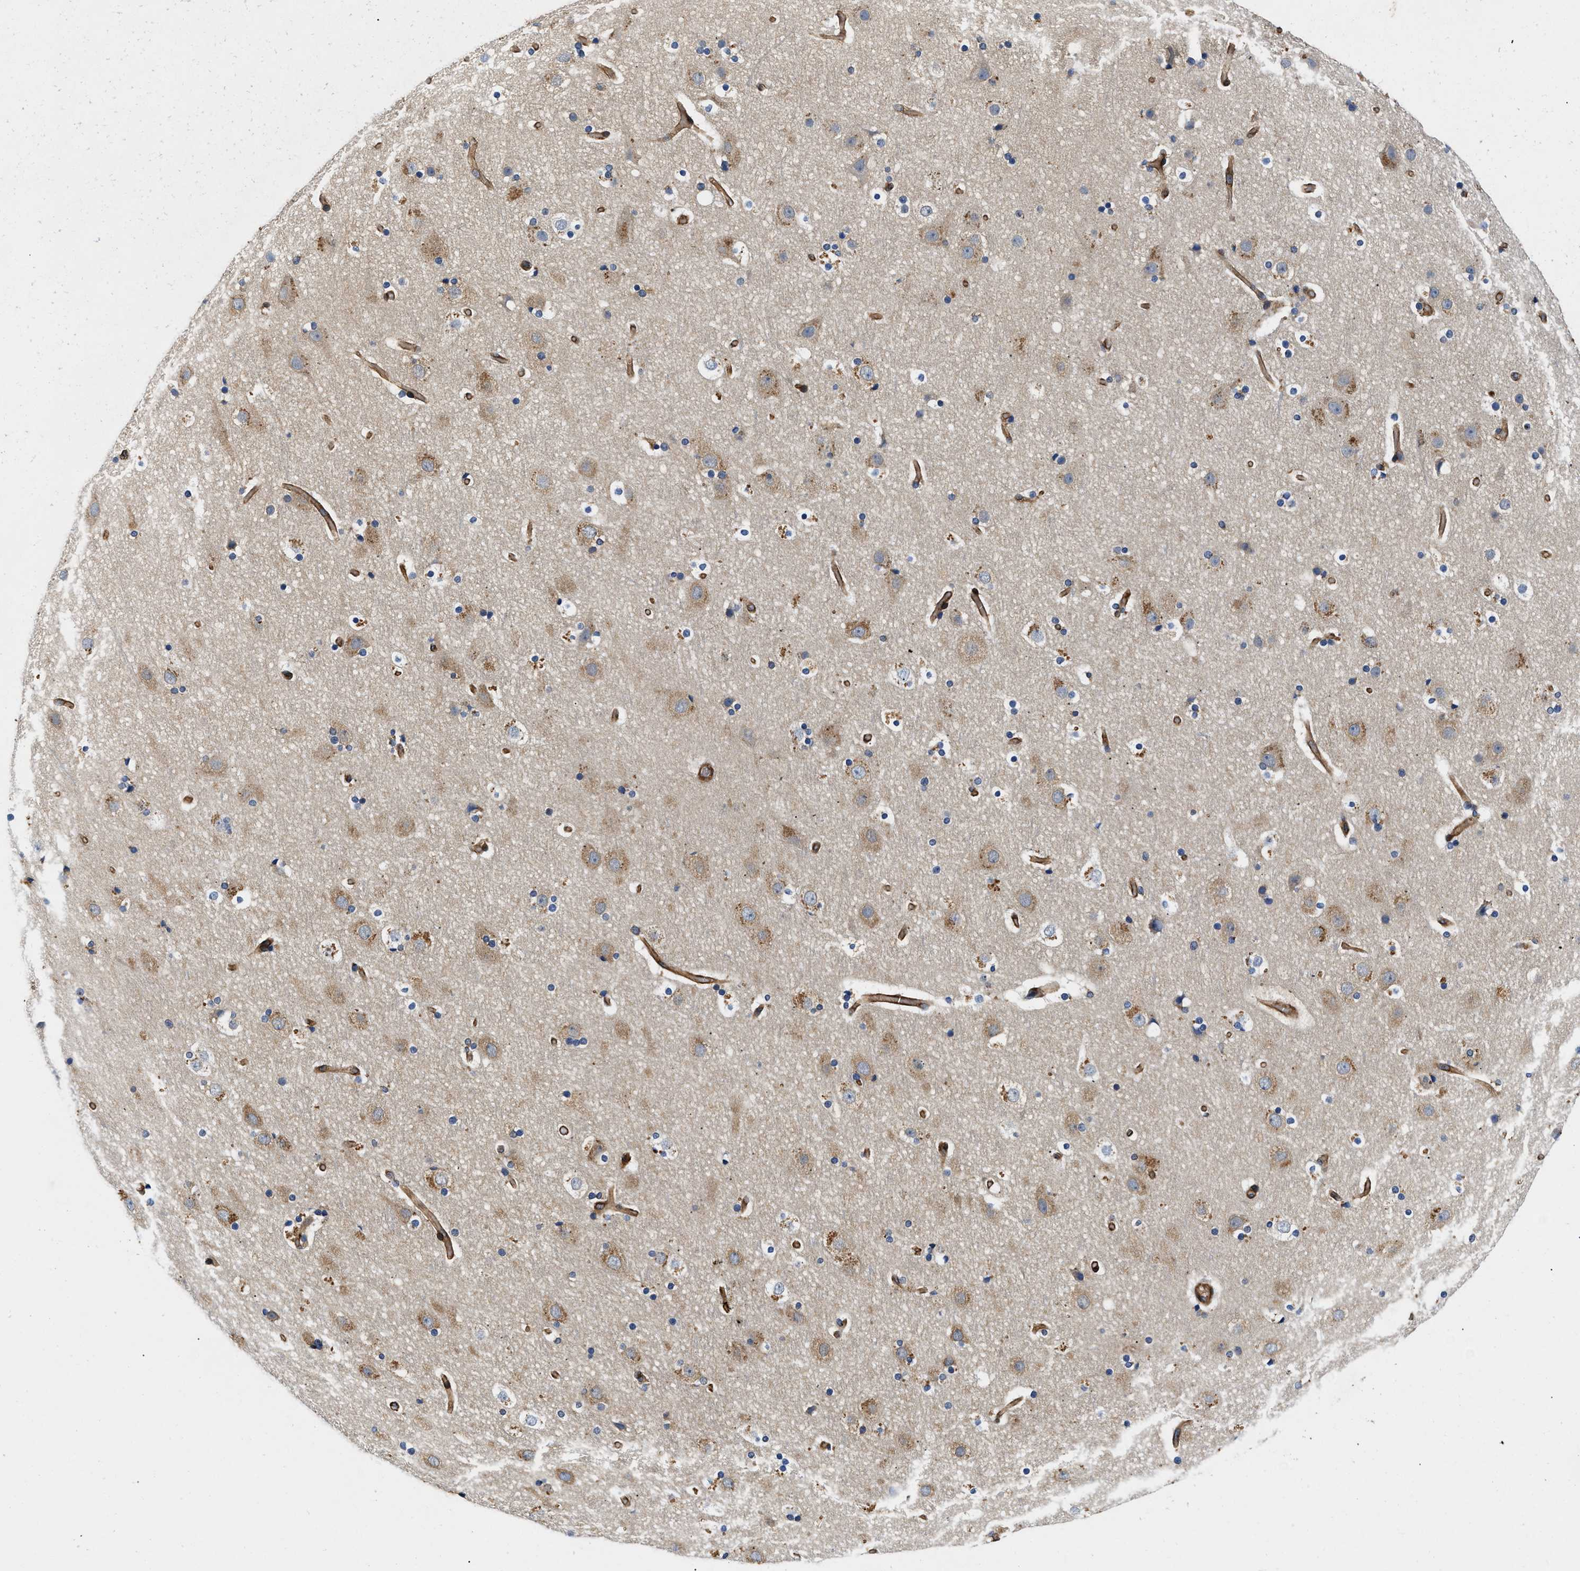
{"staining": {"intensity": "strong", "quantity": ">75%", "location": "cytoplasmic/membranous"}, "tissue": "cerebral cortex", "cell_type": "Endothelial cells", "image_type": "normal", "snomed": [{"axis": "morphology", "description": "Normal tissue, NOS"}, {"axis": "topography", "description": "Cerebral cortex"}], "caption": "A high amount of strong cytoplasmic/membranous staining is present in about >75% of endothelial cells in unremarkable cerebral cortex. Nuclei are stained in blue.", "gene": "RAPH1", "patient": {"sex": "male", "age": 57}}